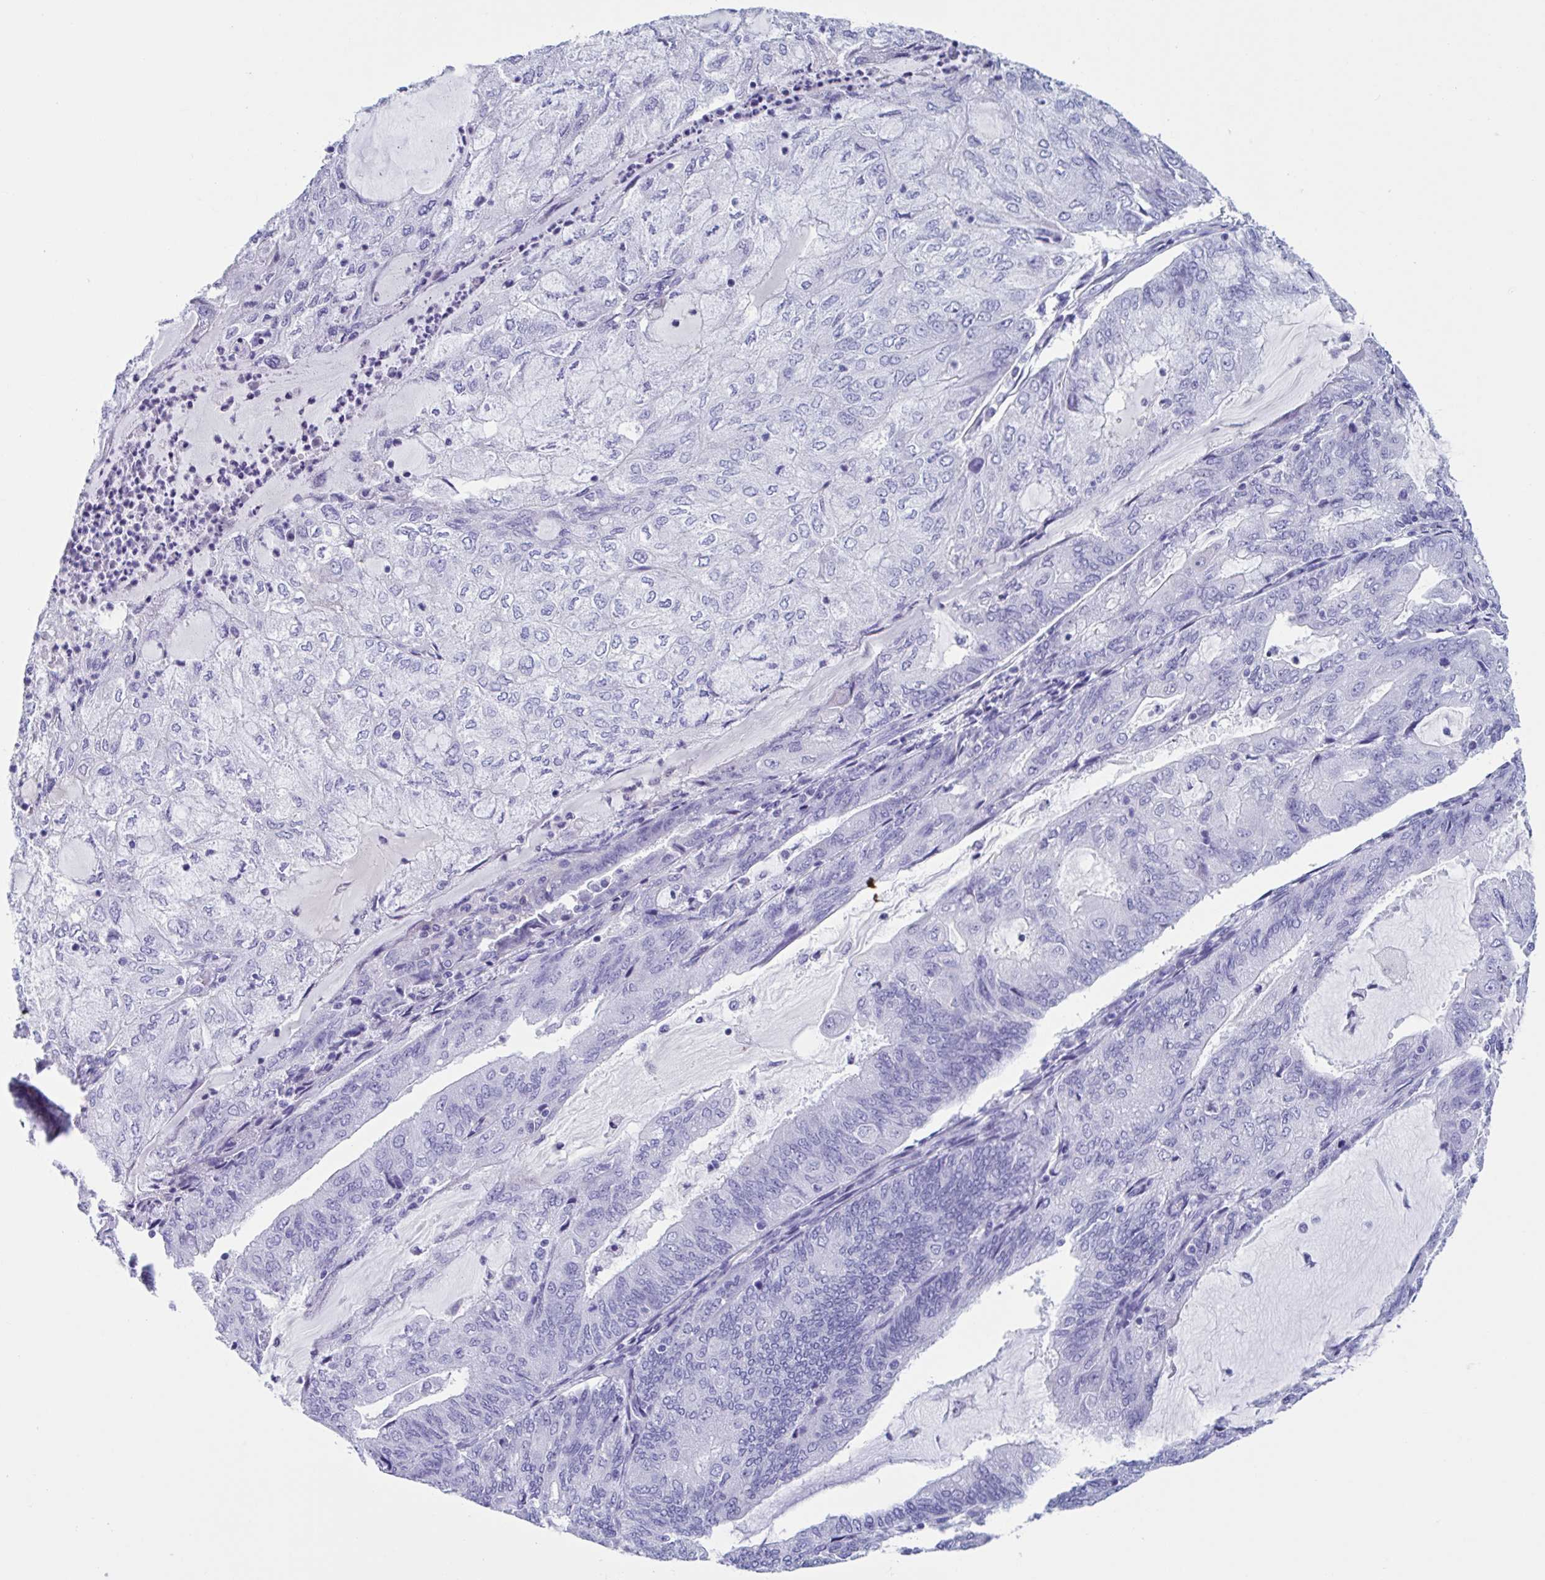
{"staining": {"intensity": "negative", "quantity": "none", "location": "none"}, "tissue": "endometrial cancer", "cell_type": "Tumor cells", "image_type": "cancer", "snomed": [{"axis": "morphology", "description": "Adenocarcinoma, NOS"}, {"axis": "topography", "description": "Endometrium"}], "caption": "A high-resolution image shows immunohistochemistry staining of endometrial adenocarcinoma, which shows no significant positivity in tumor cells.", "gene": "USP35", "patient": {"sex": "female", "age": 81}}